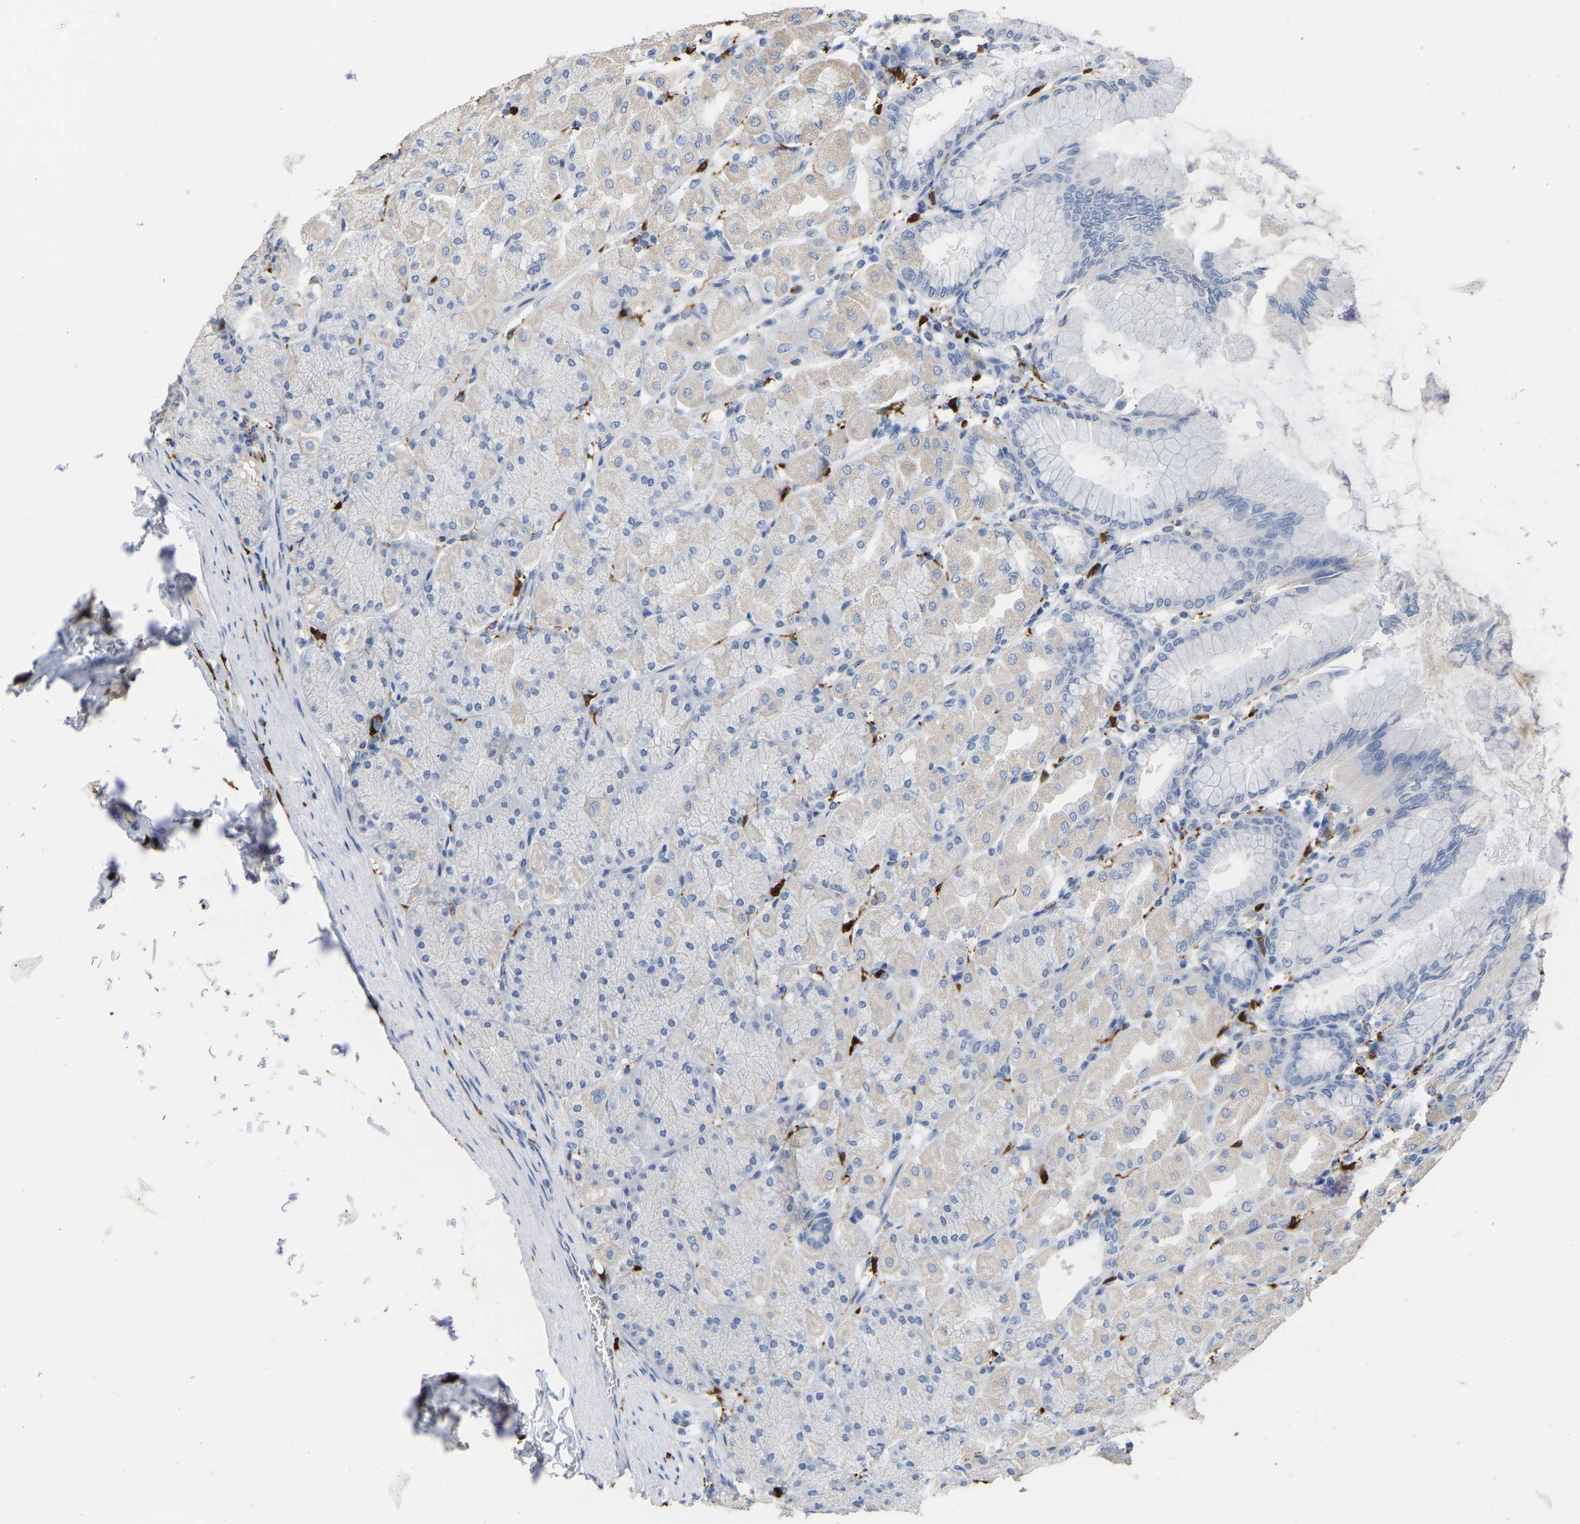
{"staining": {"intensity": "negative", "quantity": "none", "location": "none"}, "tissue": "stomach", "cell_type": "Glandular cells", "image_type": "normal", "snomed": [{"axis": "morphology", "description": "Normal tissue, NOS"}, {"axis": "topography", "description": "Stomach, upper"}], "caption": "The immunohistochemistry (IHC) image has no significant expression in glandular cells of stomach. (Stains: DAB (3,3'-diaminobenzidine) immunohistochemistry with hematoxylin counter stain, Microscopy: brightfield microscopy at high magnification).", "gene": "ULBP2", "patient": {"sex": "female", "age": 56}}